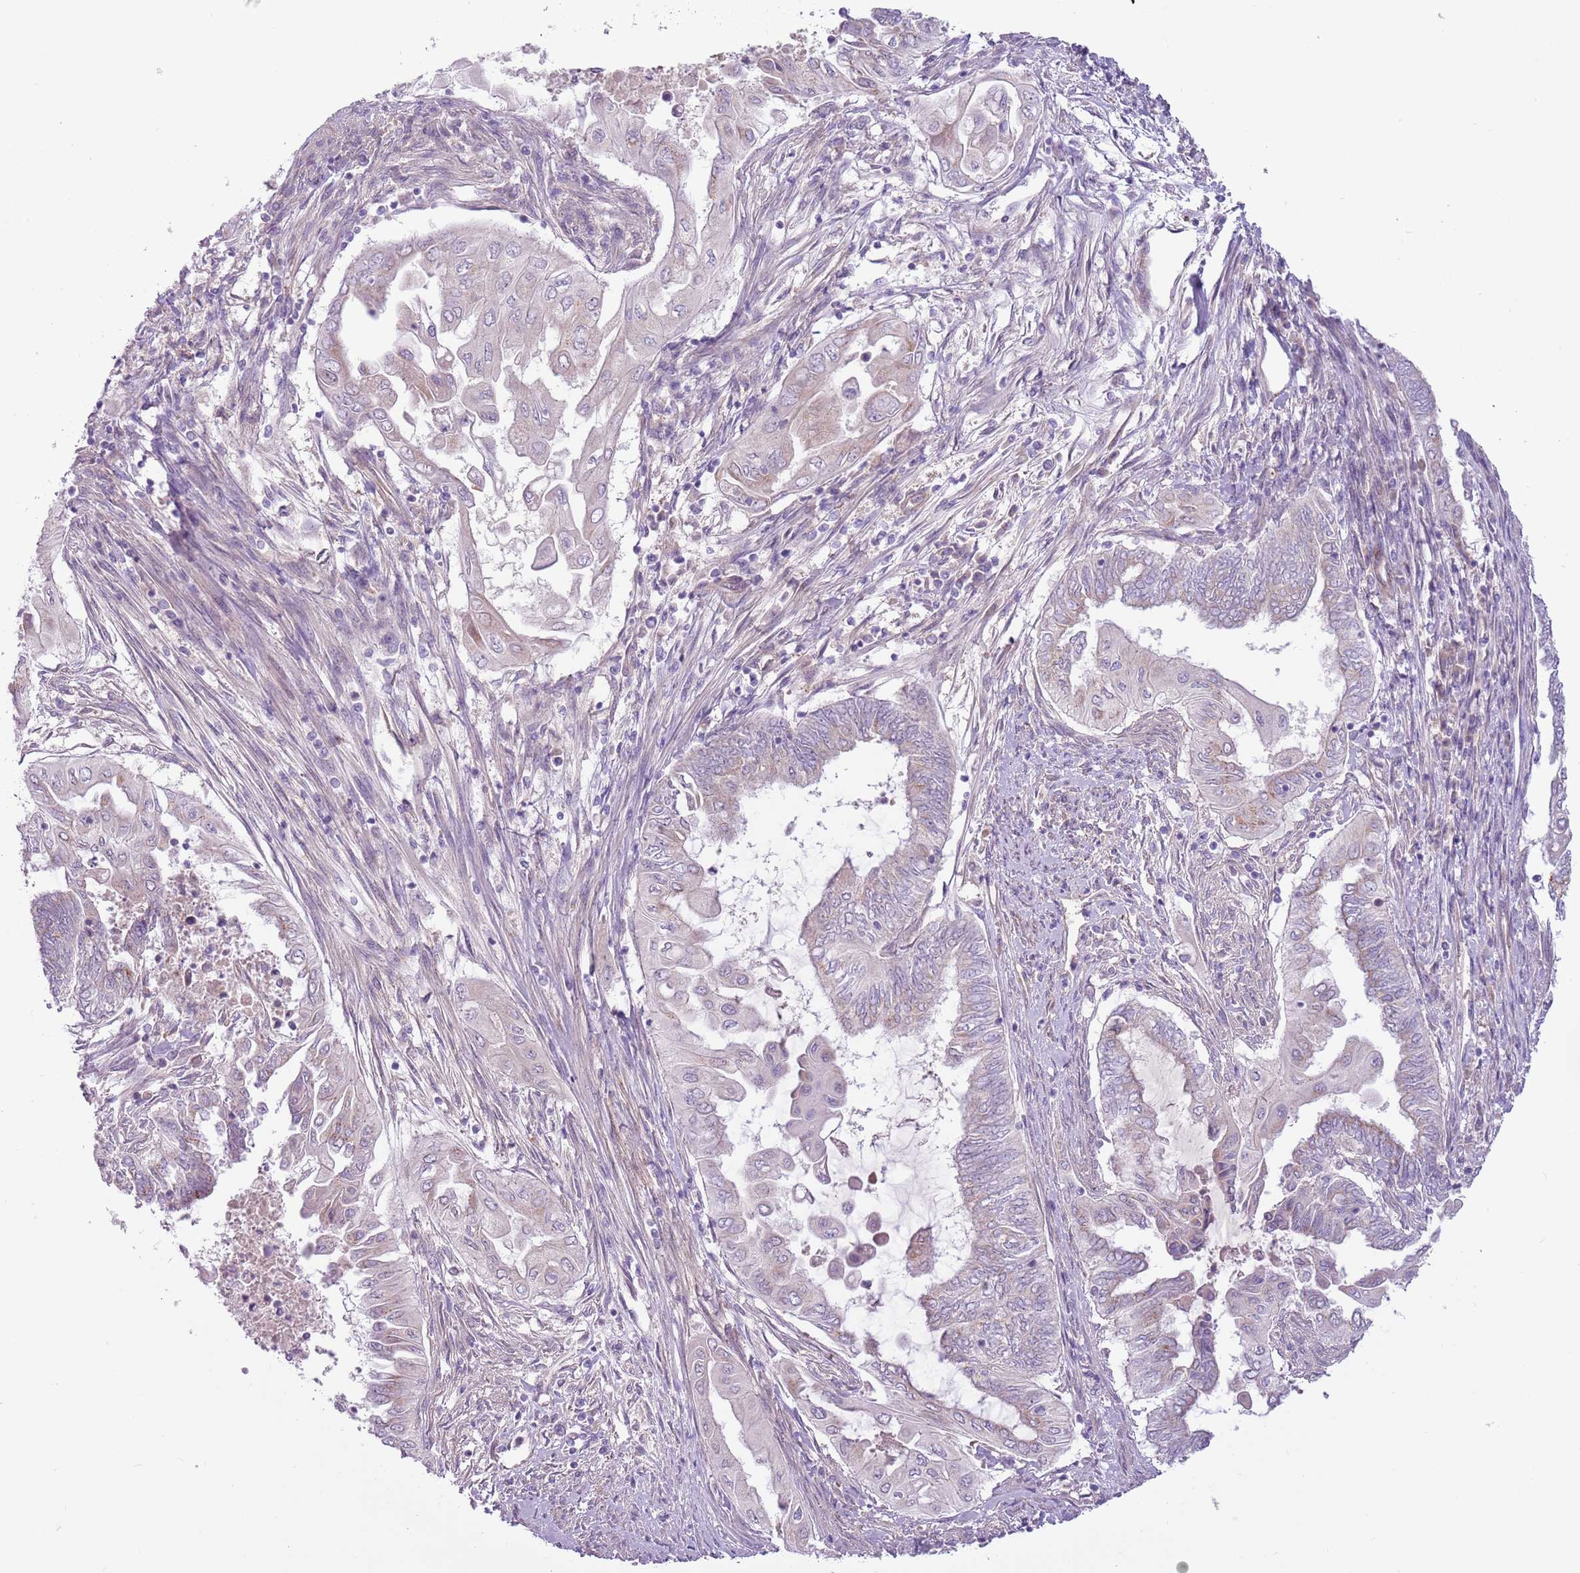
{"staining": {"intensity": "weak", "quantity": "<25%", "location": "cytoplasmic/membranous"}, "tissue": "endometrial cancer", "cell_type": "Tumor cells", "image_type": "cancer", "snomed": [{"axis": "morphology", "description": "Adenocarcinoma, NOS"}, {"axis": "topography", "description": "Uterus"}, {"axis": "topography", "description": "Endometrium"}], "caption": "Protein analysis of endometrial cancer (adenocarcinoma) reveals no significant positivity in tumor cells.", "gene": "MRO", "patient": {"sex": "female", "age": 70}}